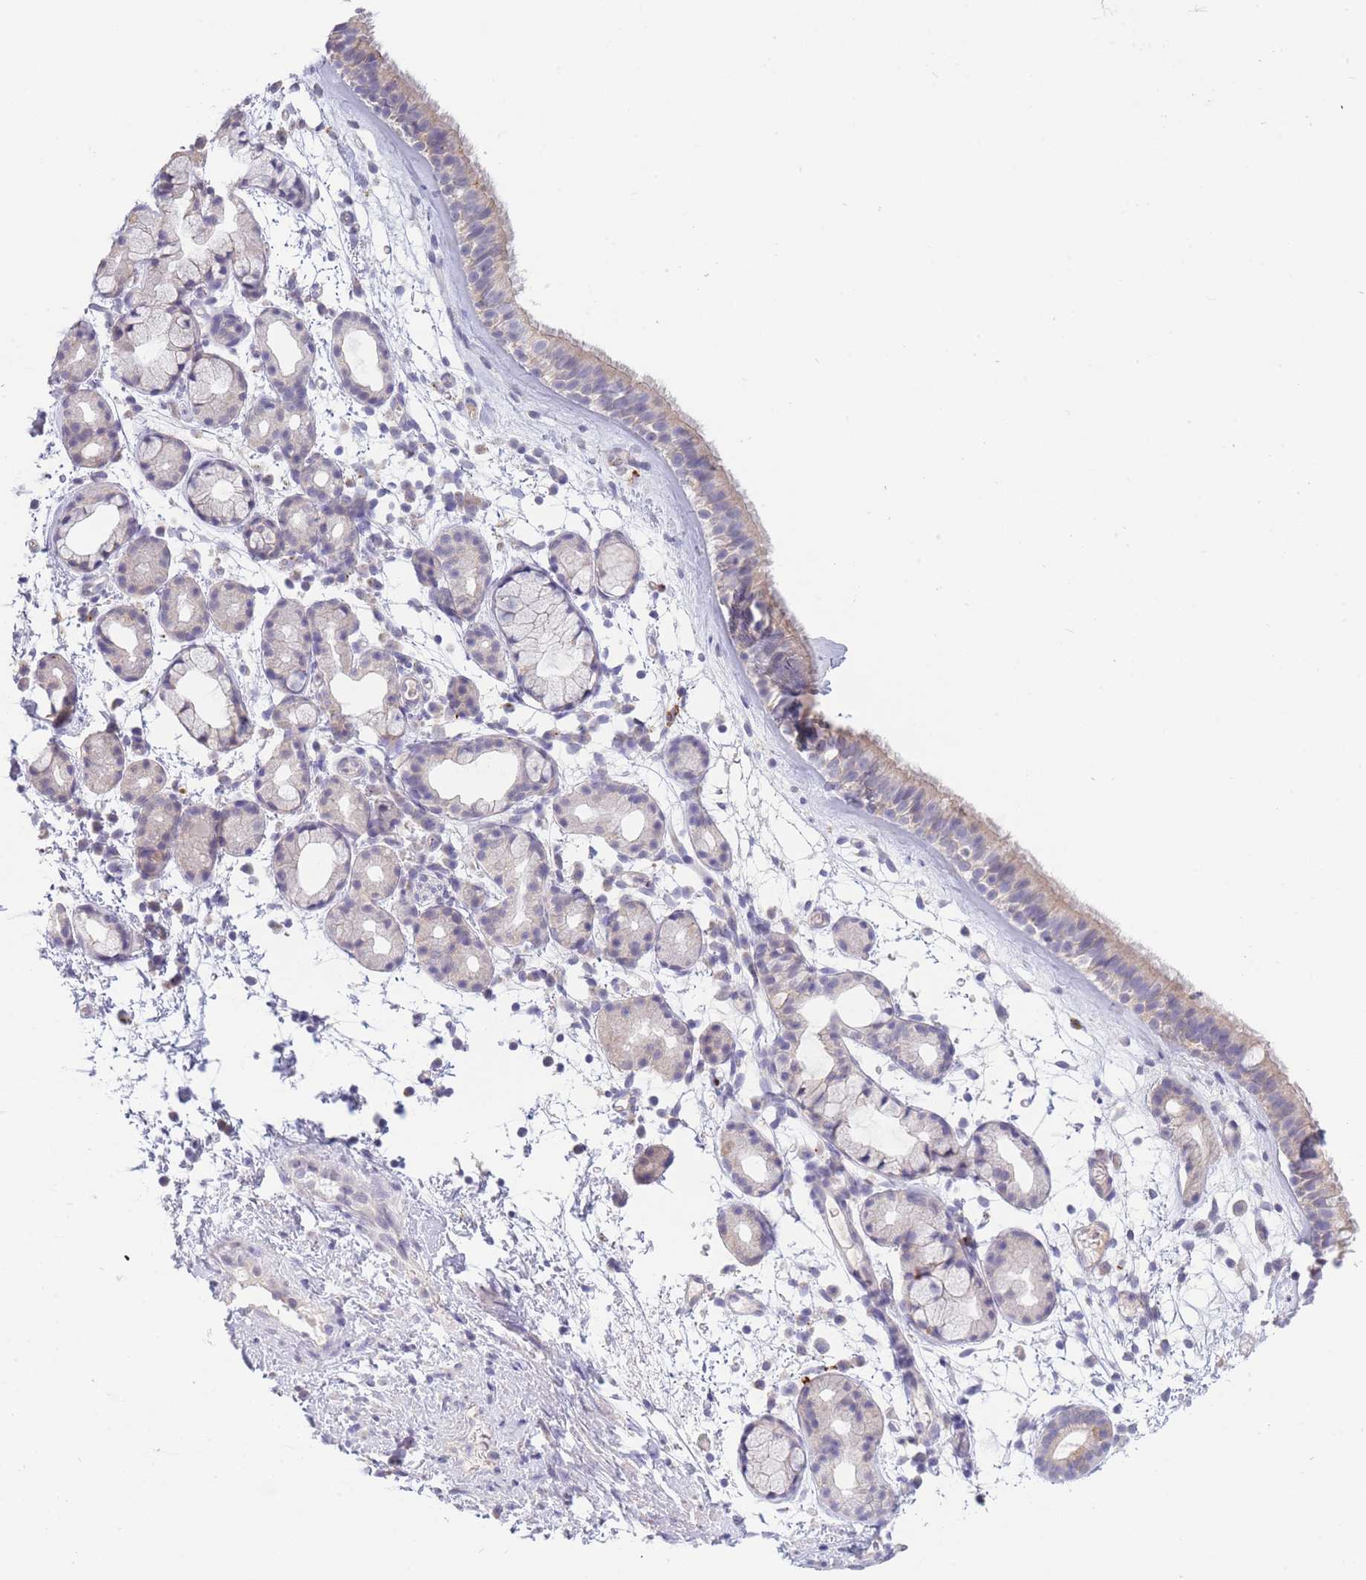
{"staining": {"intensity": "weak", "quantity": ">75%", "location": "cytoplasmic/membranous"}, "tissue": "nasopharynx", "cell_type": "Respiratory epithelial cells", "image_type": "normal", "snomed": [{"axis": "morphology", "description": "Normal tissue, NOS"}, {"axis": "topography", "description": "Nasopharynx"}], "caption": "Protein positivity by immunohistochemistry (IHC) reveals weak cytoplasmic/membranous staining in approximately >75% of respiratory epithelial cells in benign nasopharynx.", "gene": "TRIM61", "patient": {"sex": "female", "age": 81}}